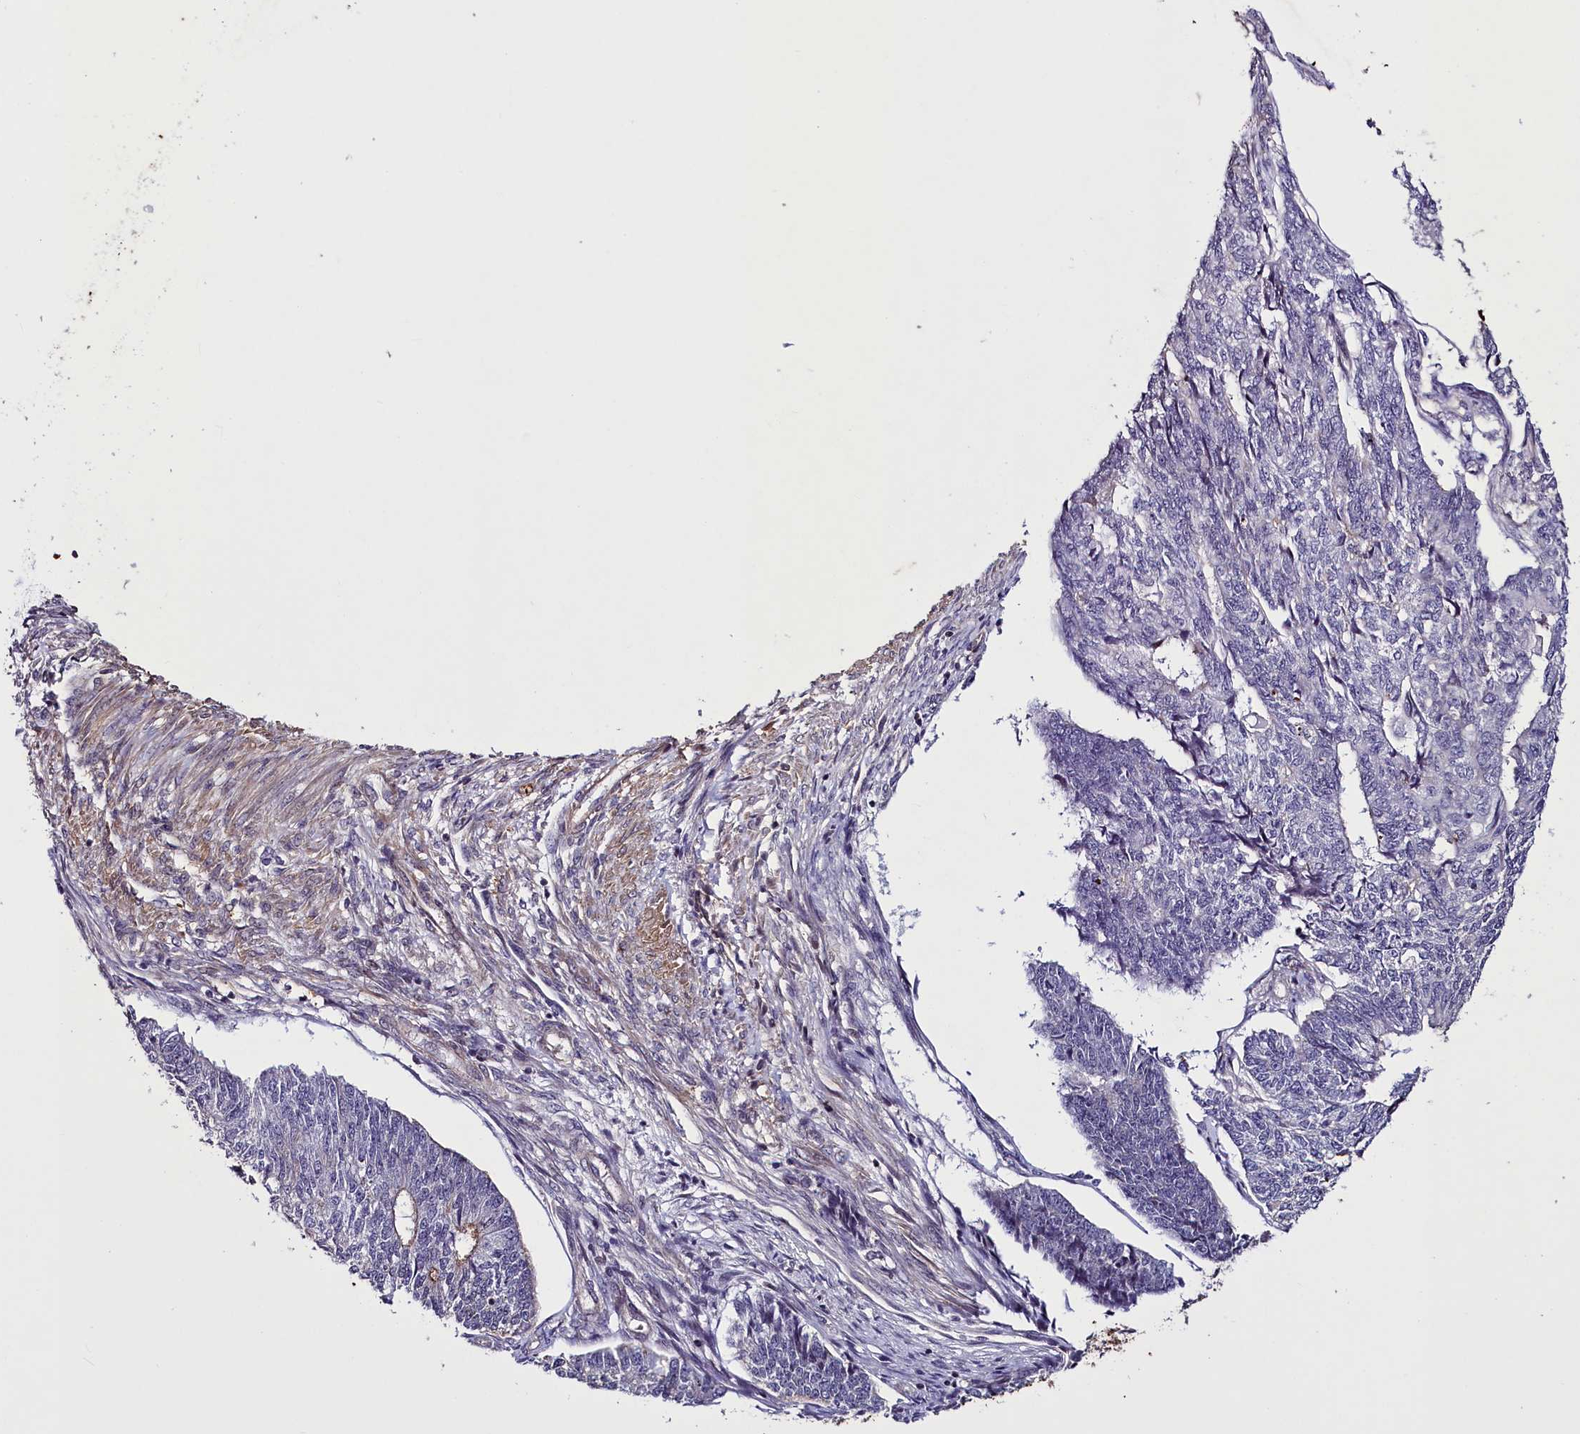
{"staining": {"intensity": "negative", "quantity": "none", "location": "none"}, "tissue": "endometrial cancer", "cell_type": "Tumor cells", "image_type": "cancer", "snomed": [{"axis": "morphology", "description": "Adenocarcinoma, NOS"}, {"axis": "topography", "description": "Endometrium"}], "caption": "This is an immunohistochemistry (IHC) histopathology image of human endometrial cancer. There is no expression in tumor cells.", "gene": "MAN2C1", "patient": {"sex": "female", "age": 32}}